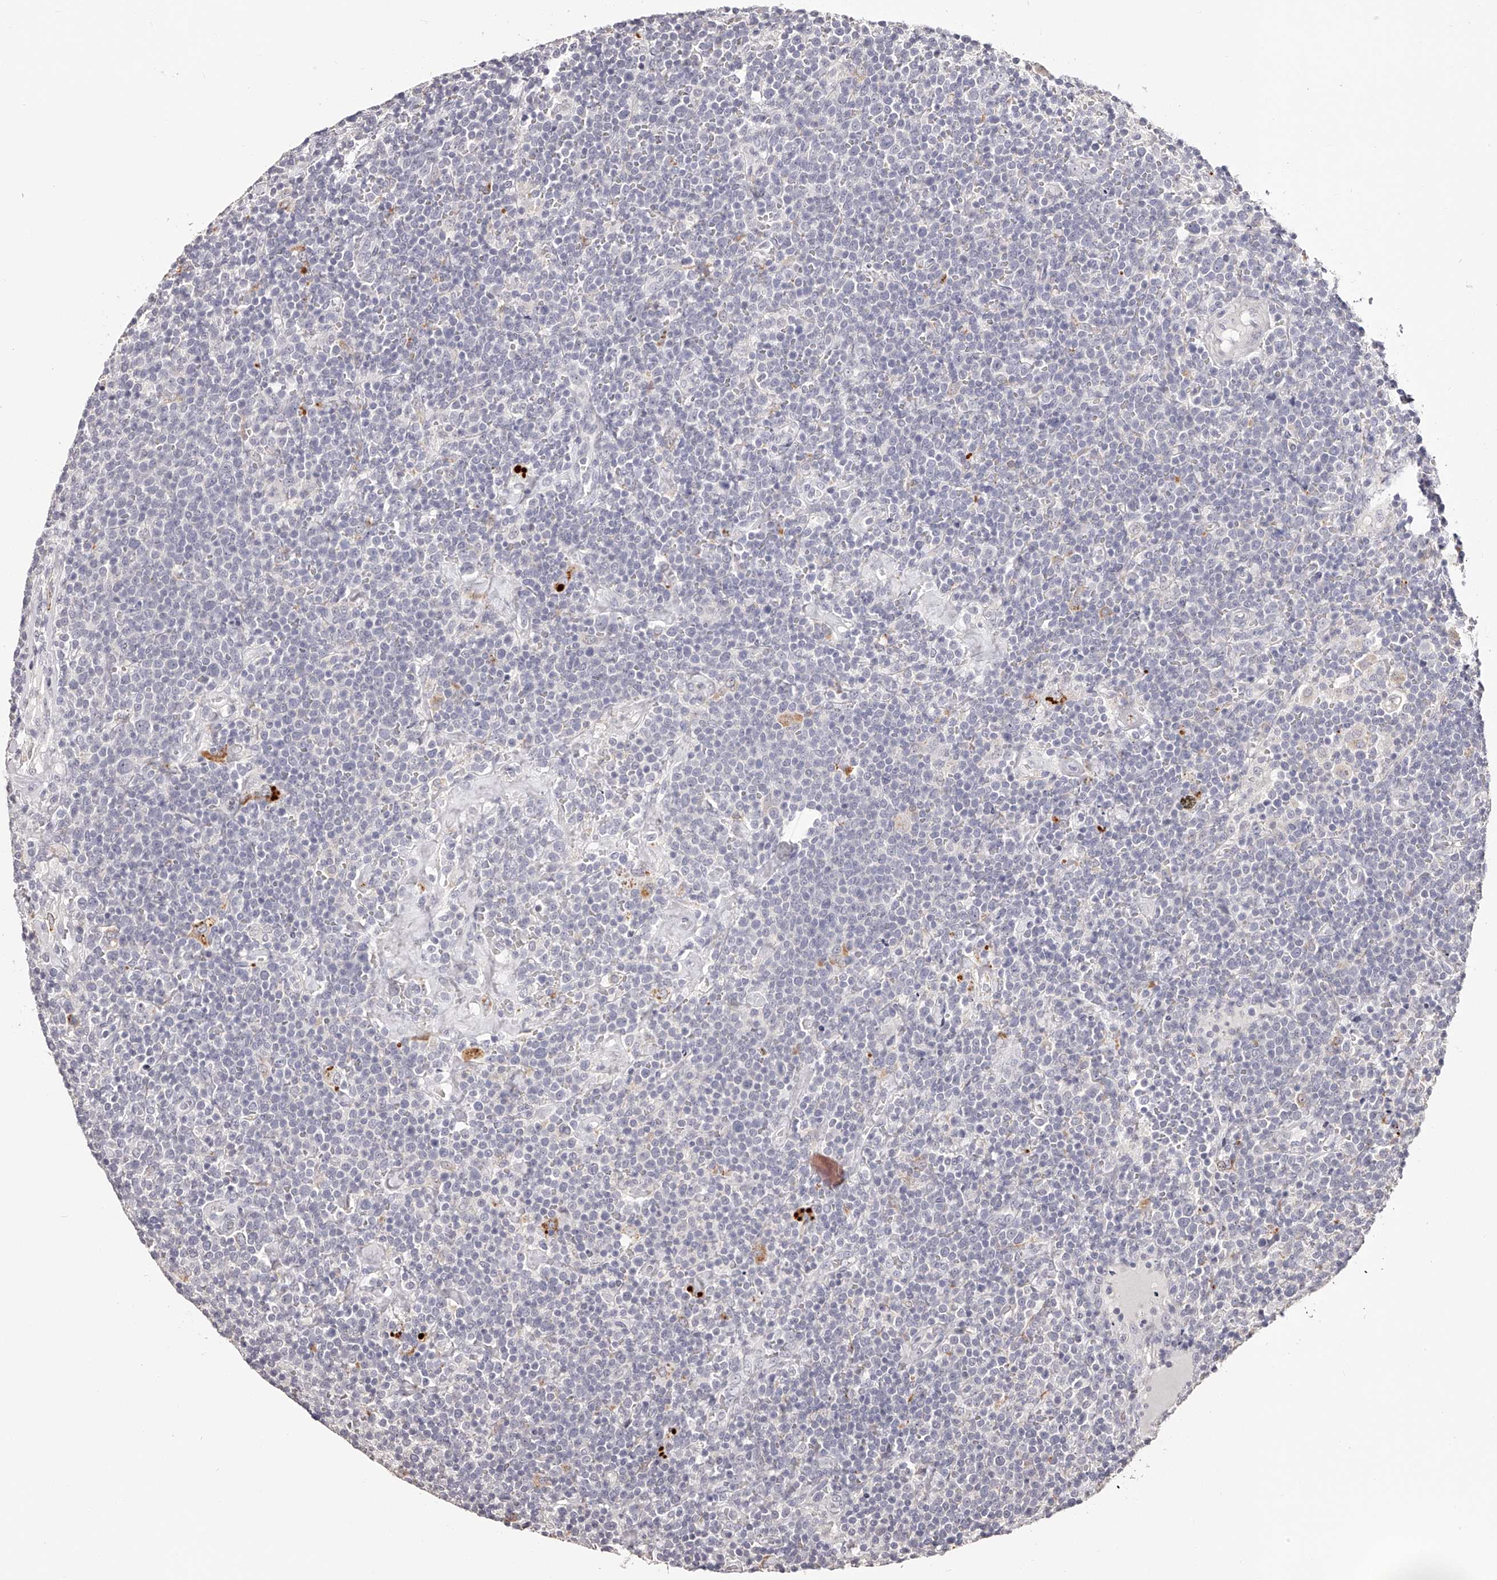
{"staining": {"intensity": "negative", "quantity": "none", "location": "none"}, "tissue": "lymphoma", "cell_type": "Tumor cells", "image_type": "cancer", "snomed": [{"axis": "morphology", "description": "Malignant lymphoma, non-Hodgkin's type, High grade"}, {"axis": "topography", "description": "Lymph node"}], "caption": "There is no significant staining in tumor cells of high-grade malignant lymphoma, non-Hodgkin's type. The staining was performed using DAB (3,3'-diaminobenzidine) to visualize the protein expression in brown, while the nuclei were stained in blue with hematoxylin (Magnification: 20x).", "gene": "SLC35D3", "patient": {"sex": "male", "age": 61}}